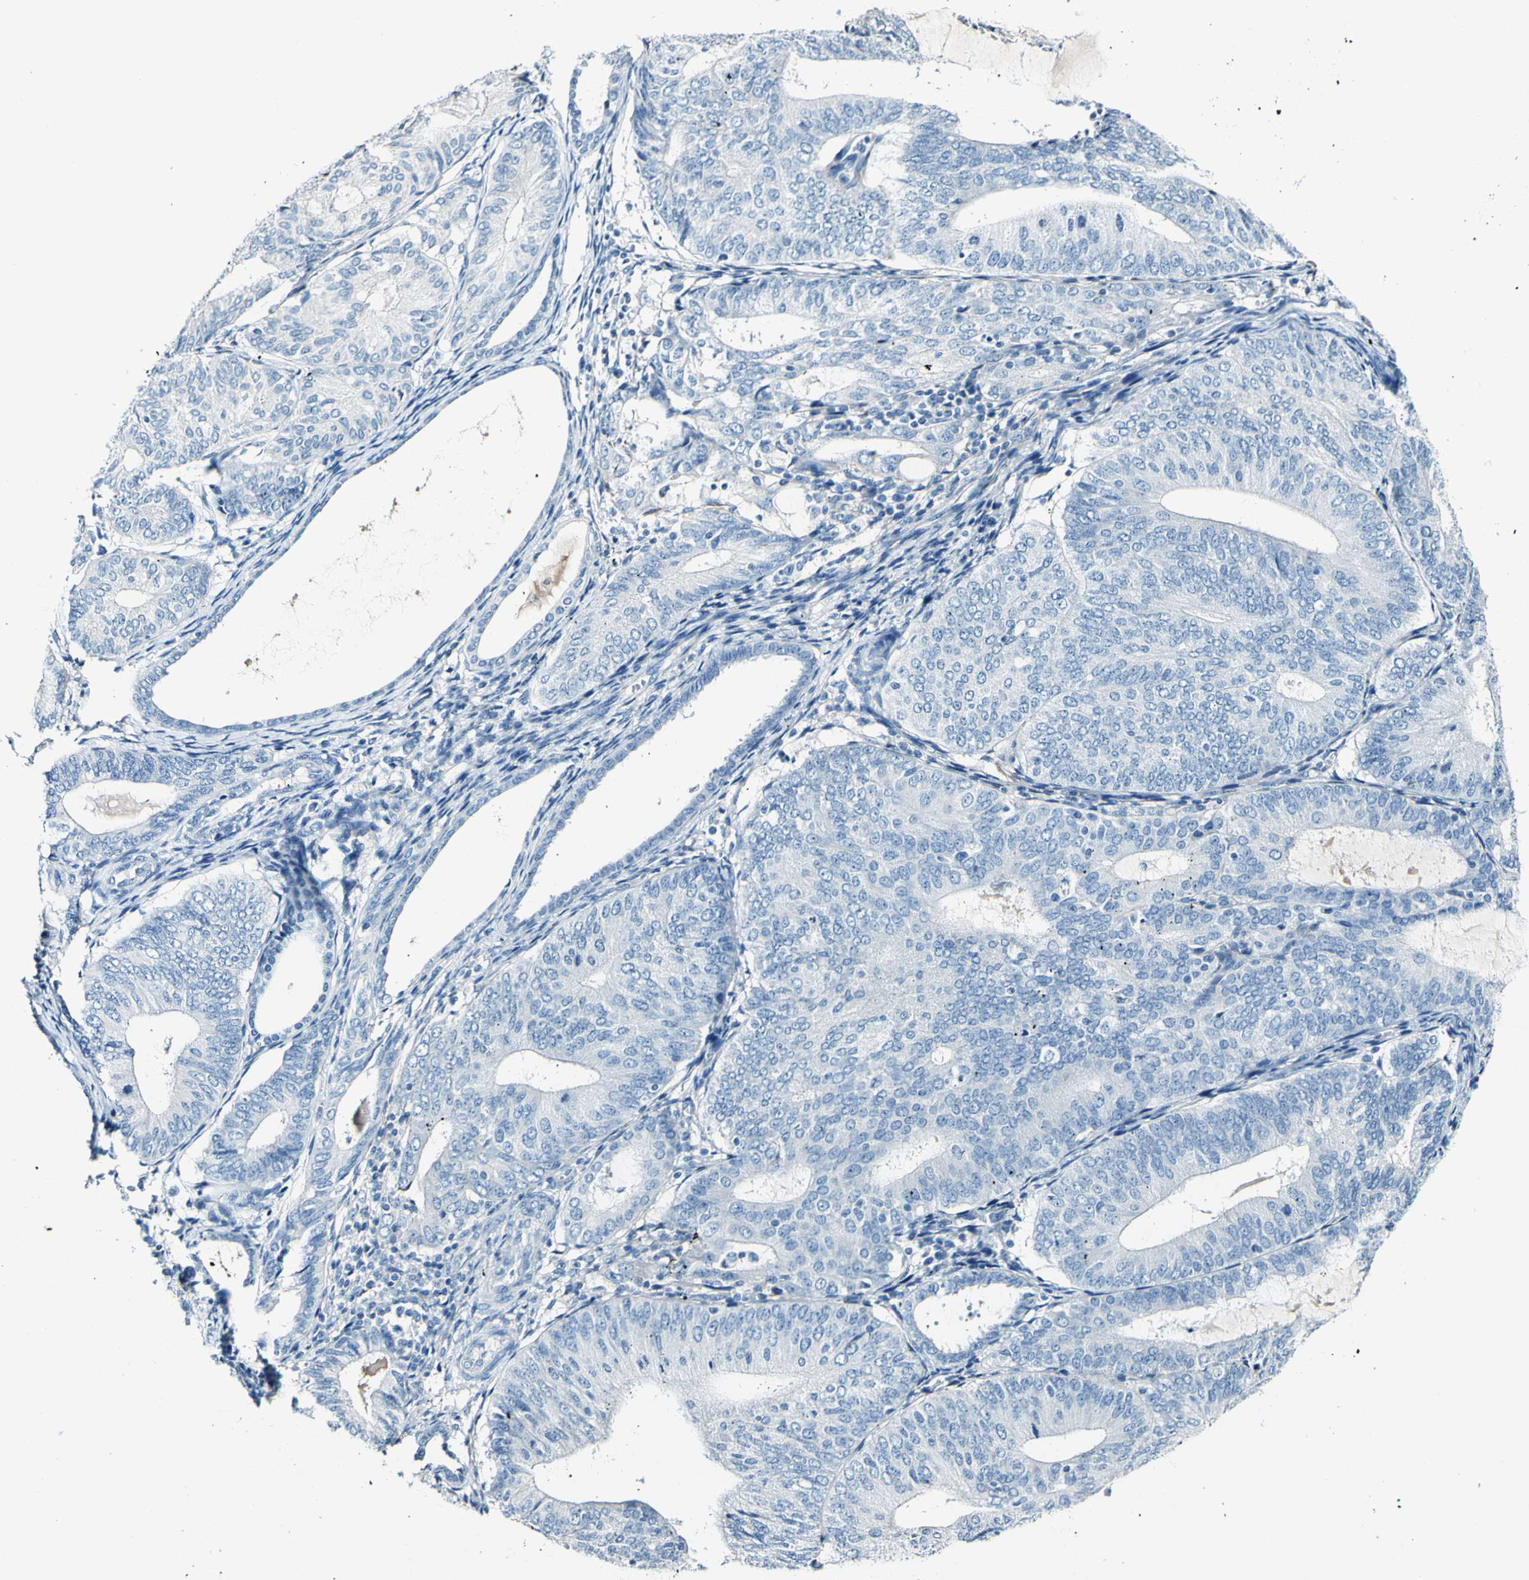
{"staining": {"intensity": "negative", "quantity": "none", "location": "none"}, "tissue": "endometrial cancer", "cell_type": "Tumor cells", "image_type": "cancer", "snomed": [{"axis": "morphology", "description": "Adenocarcinoma, NOS"}, {"axis": "topography", "description": "Endometrium"}], "caption": "Immunohistochemistry (IHC) histopathology image of endometrial cancer stained for a protein (brown), which reveals no expression in tumor cells. (DAB immunohistochemistry with hematoxylin counter stain).", "gene": "COL6A3", "patient": {"sex": "female", "age": 81}}